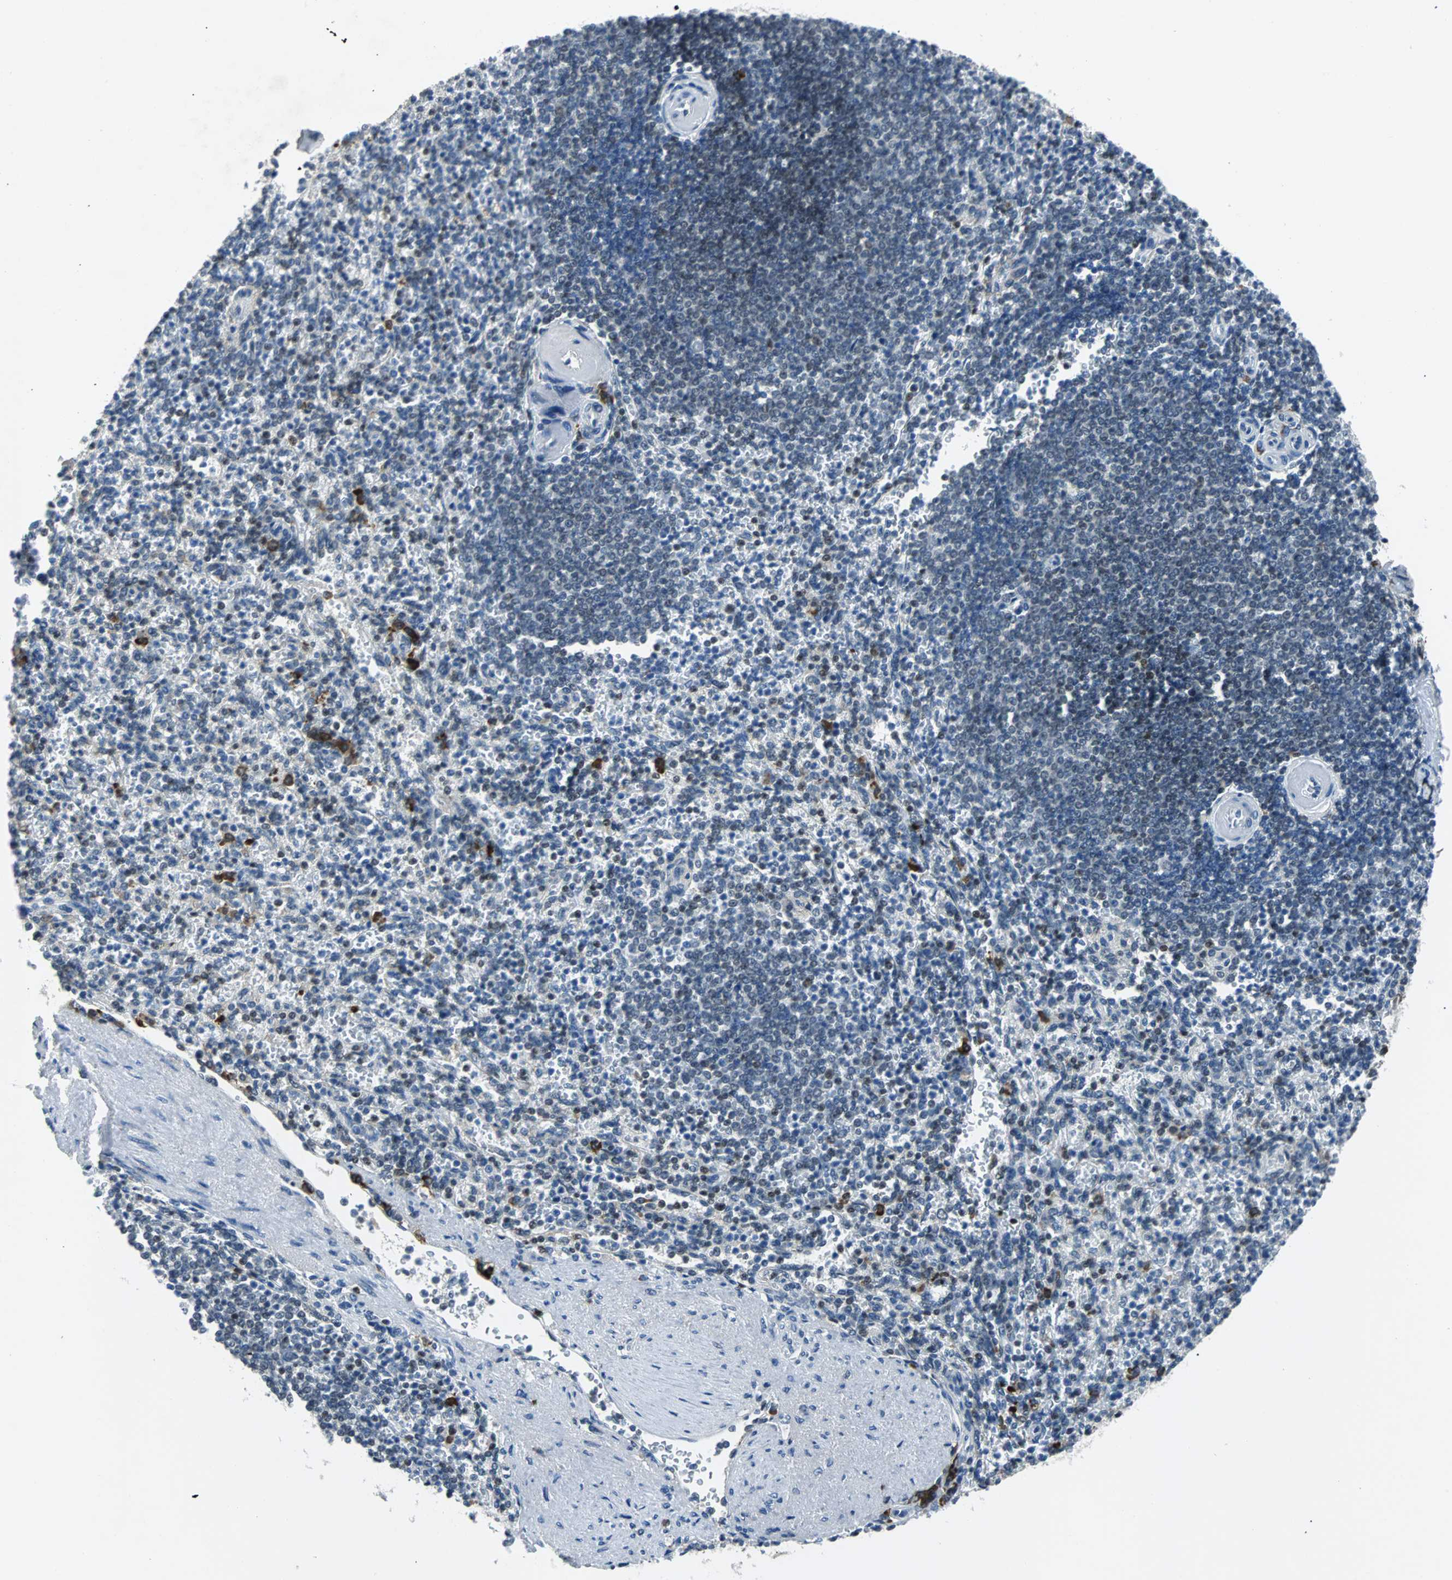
{"staining": {"intensity": "strong", "quantity": "<25%", "location": "nuclear"}, "tissue": "spleen", "cell_type": "Cells in red pulp", "image_type": "normal", "snomed": [{"axis": "morphology", "description": "Normal tissue, NOS"}, {"axis": "topography", "description": "Spleen"}], "caption": "This image reveals IHC staining of benign human spleen, with medium strong nuclear staining in about <25% of cells in red pulp.", "gene": "USP28", "patient": {"sex": "female", "age": 74}}